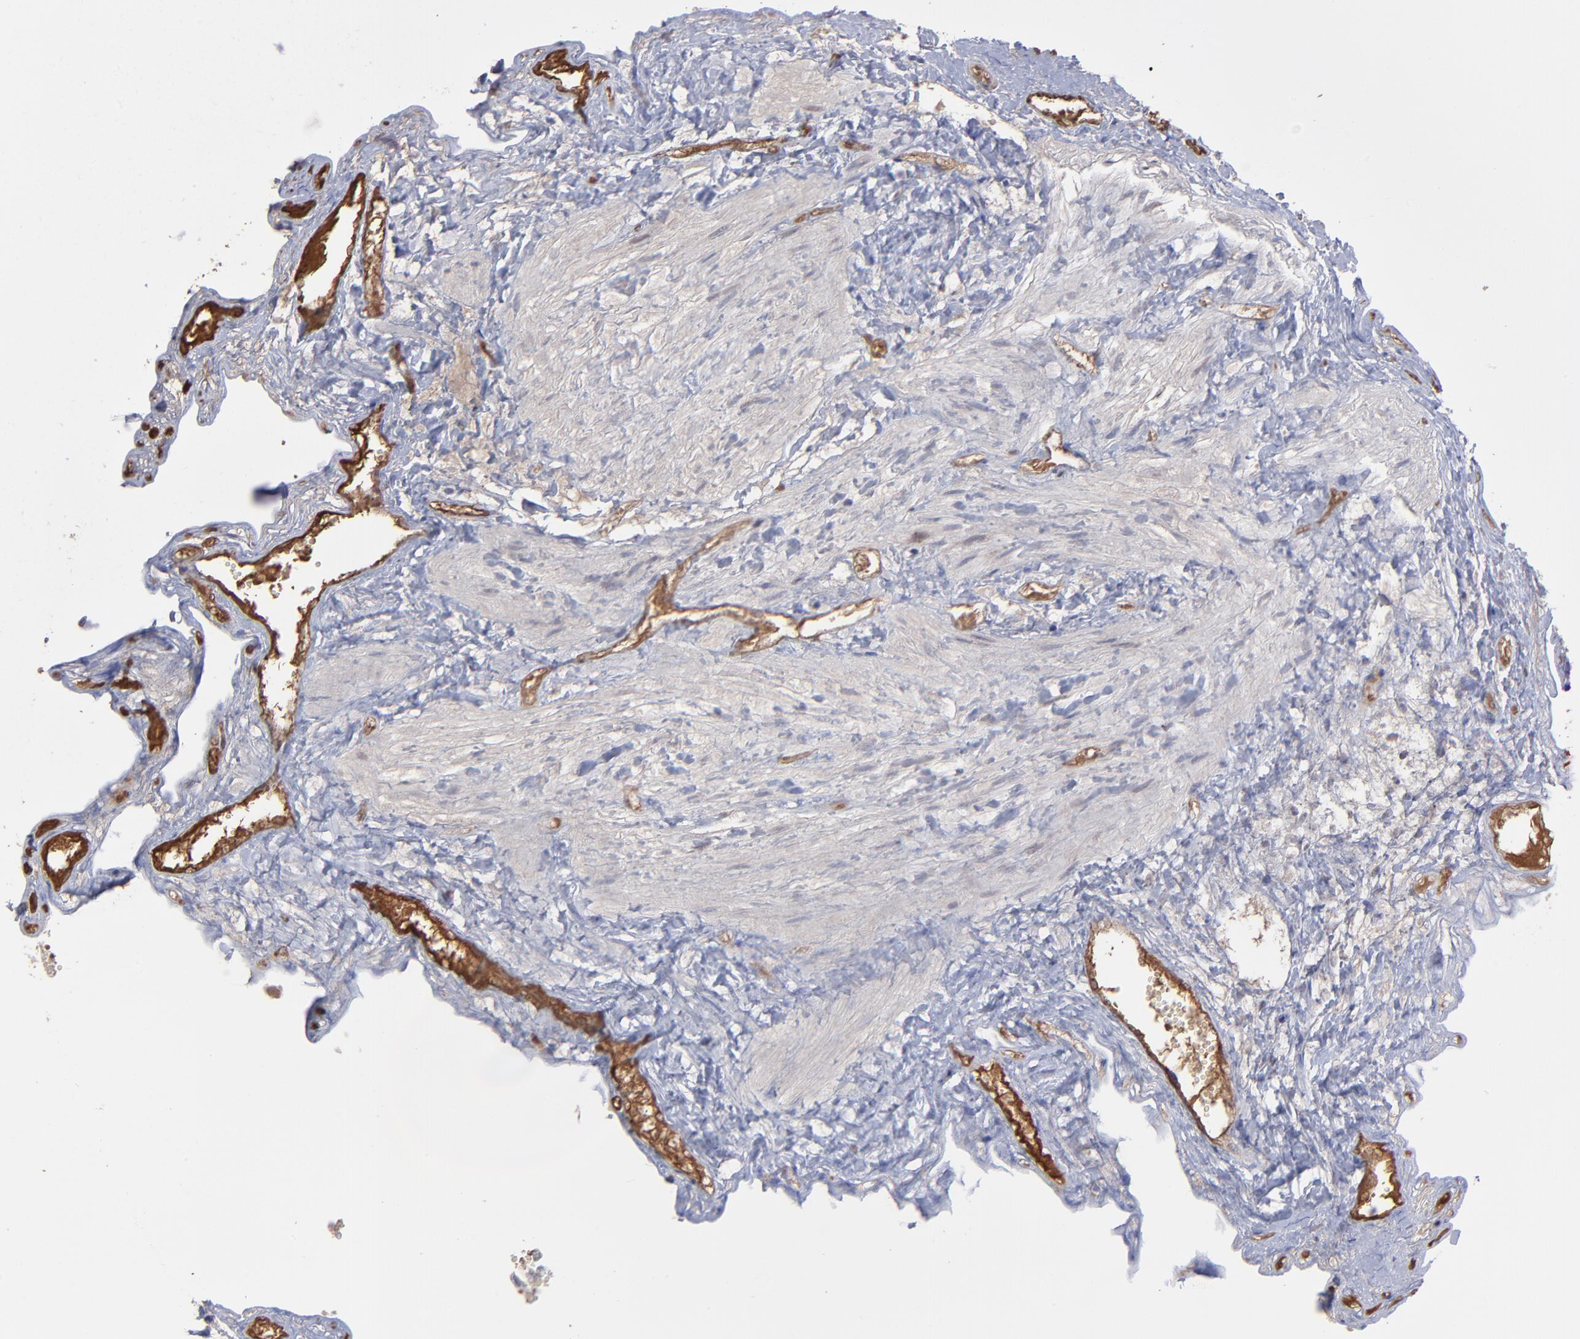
{"staining": {"intensity": "strong", "quantity": ">75%", "location": "cytoplasmic/membranous"}, "tissue": "gallbladder", "cell_type": "Glandular cells", "image_type": "normal", "snomed": [{"axis": "morphology", "description": "Normal tissue, NOS"}, {"axis": "topography", "description": "Gallbladder"}], "caption": "Immunohistochemical staining of benign gallbladder exhibits strong cytoplasmic/membranous protein expression in approximately >75% of glandular cells.", "gene": "CHL1", "patient": {"sex": "female", "age": 24}}